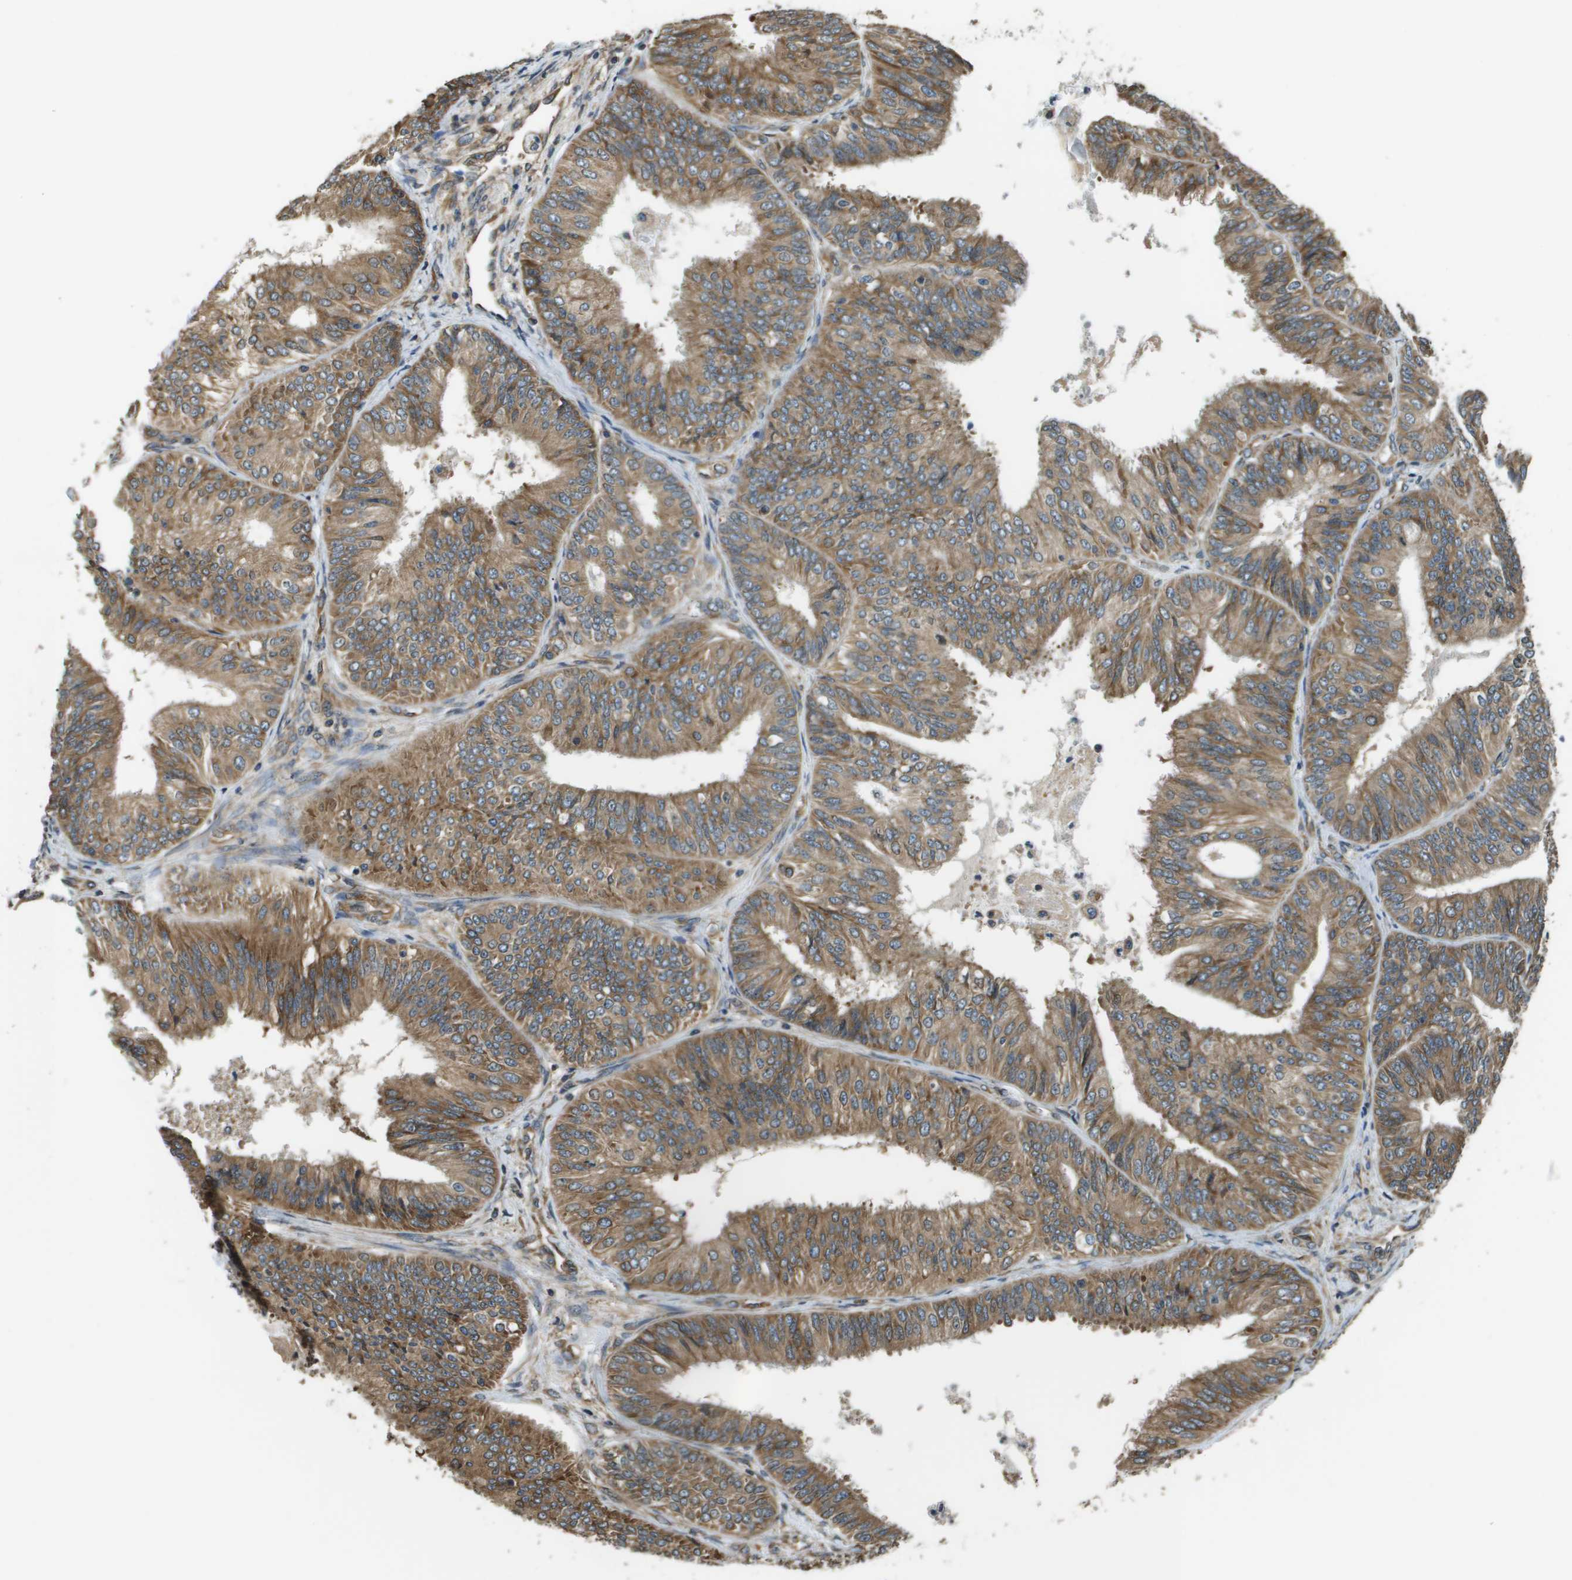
{"staining": {"intensity": "moderate", "quantity": ">75%", "location": "cytoplasmic/membranous"}, "tissue": "endometrial cancer", "cell_type": "Tumor cells", "image_type": "cancer", "snomed": [{"axis": "morphology", "description": "Adenocarcinoma, NOS"}, {"axis": "topography", "description": "Endometrium"}], "caption": "Protein expression analysis of human endometrial cancer reveals moderate cytoplasmic/membranous positivity in approximately >75% of tumor cells.", "gene": "SEC62", "patient": {"sex": "female", "age": 58}}